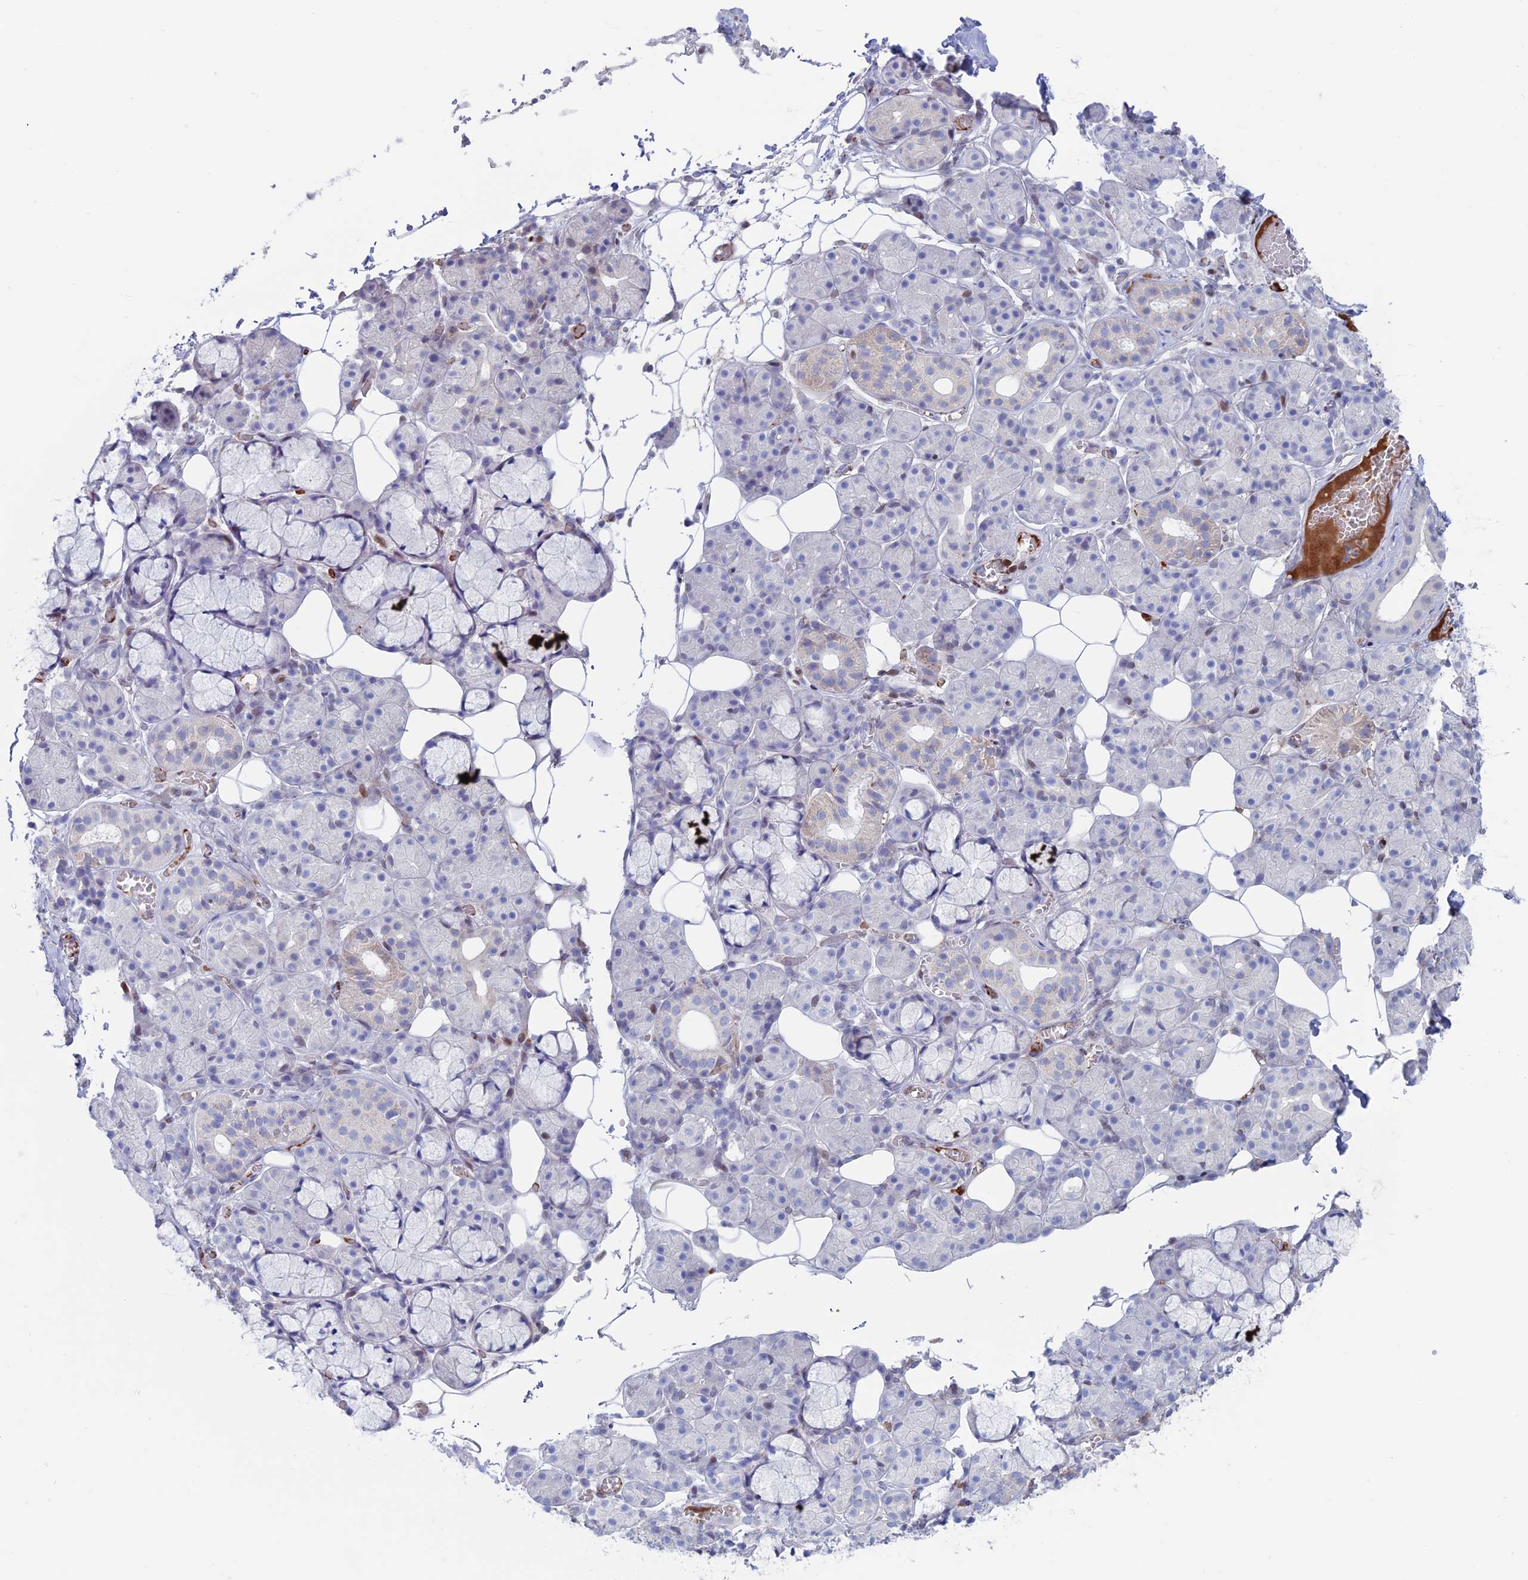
{"staining": {"intensity": "negative", "quantity": "none", "location": "none"}, "tissue": "salivary gland", "cell_type": "Glandular cells", "image_type": "normal", "snomed": [{"axis": "morphology", "description": "Normal tissue, NOS"}, {"axis": "topography", "description": "Salivary gland"}], "caption": "Human salivary gland stained for a protein using immunohistochemistry (IHC) shows no staining in glandular cells.", "gene": "CERS6", "patient": {"sex": "male", "age": 63}}